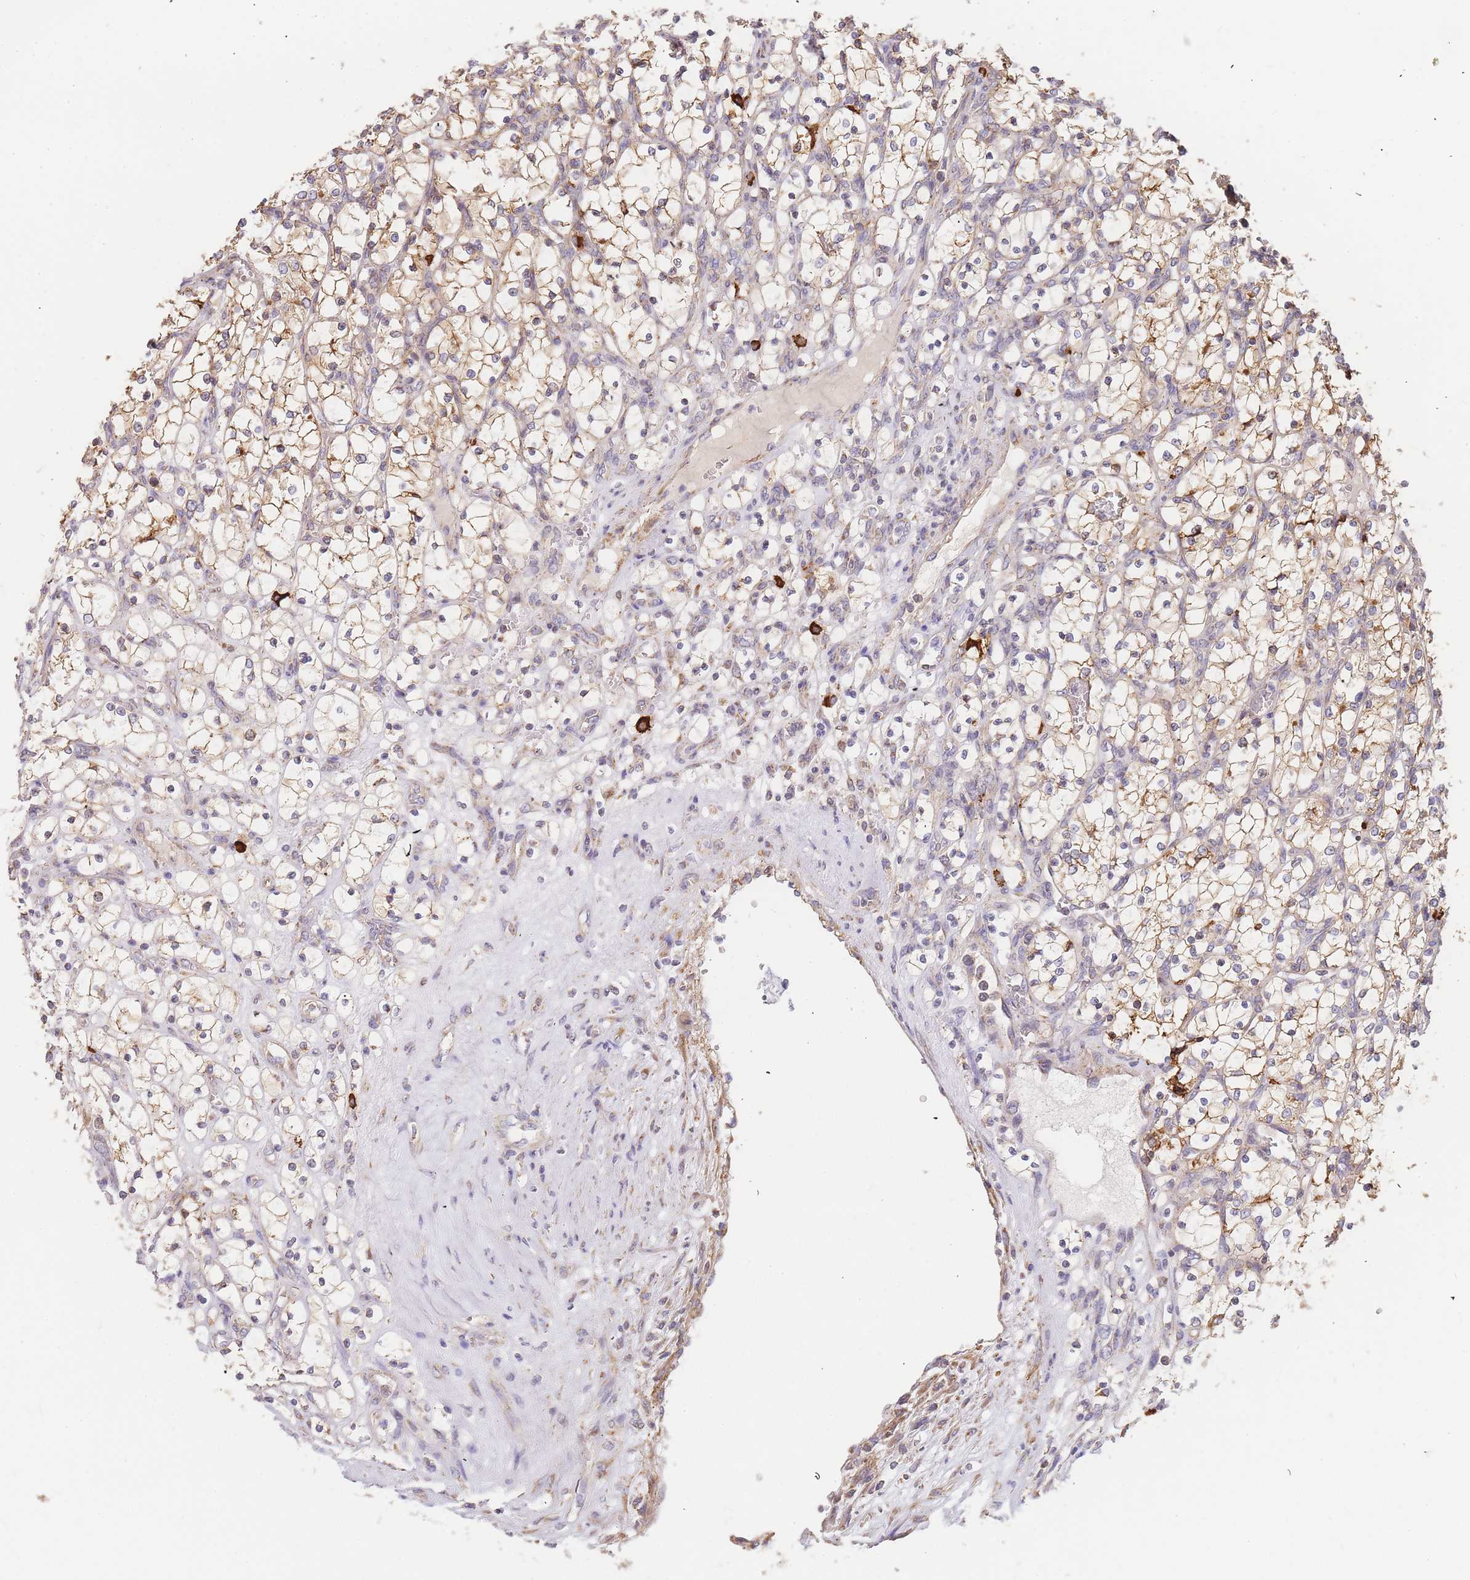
{"staining": {"intensity": "moderate", "quantity": "25%-75%", "location": "cytoplasmic/membranous"}, "tissue": "renal cancer", "cell_type": "Tumor cells", "image_type": "cancer", "snomed": [{"axis": "morphology", "description": "Adenocarcinoma, NOS"}, {"axis": "topography", "description": "Kidney"}], "caption": "Human renal cancer stained with a protein marker shows moderate staining in tumor cells.", "gene": "ADCY9", "patient": {"sex": "female", "age": 69}}